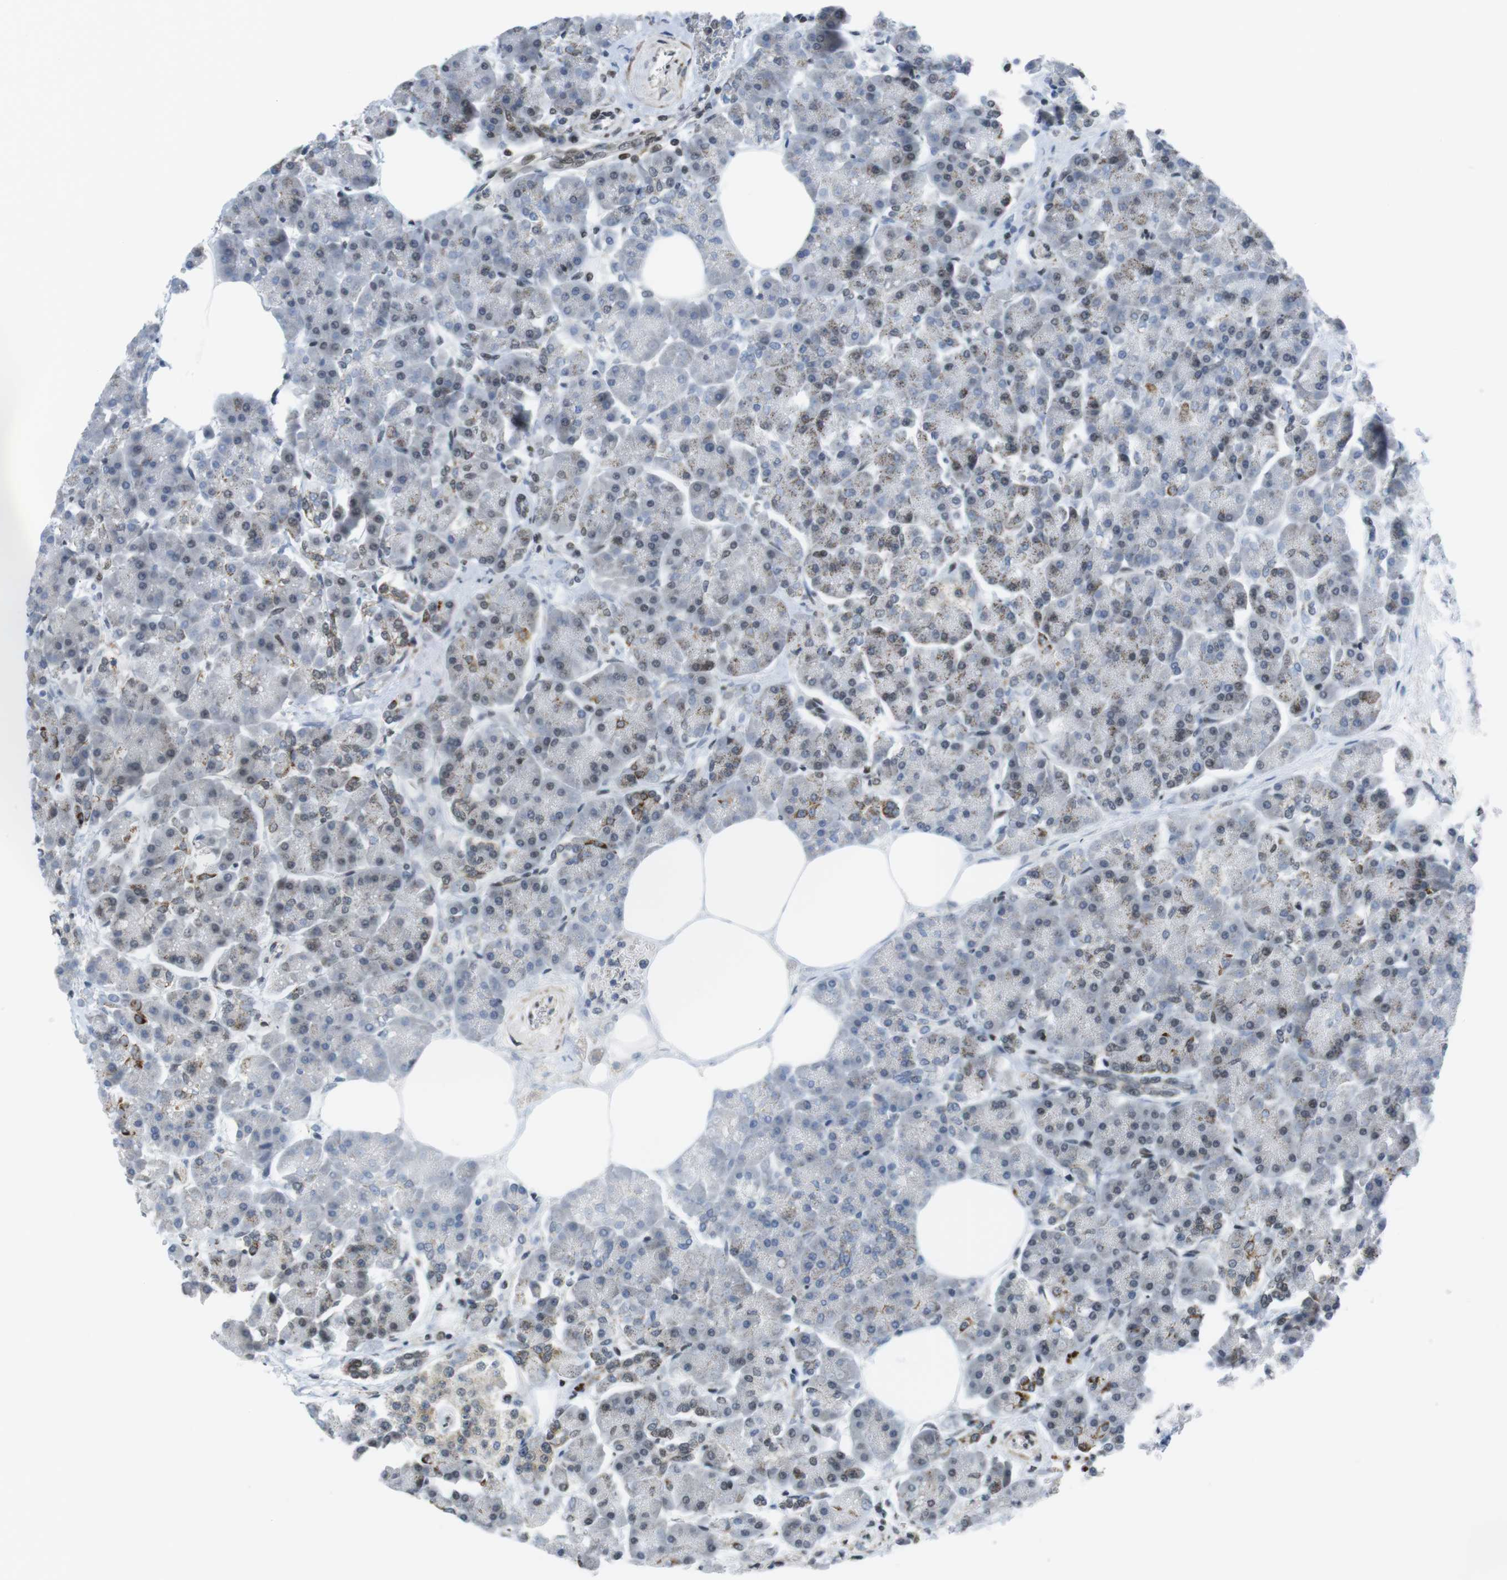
{"staining": {"intensity": "moderate", "quantity": "<25%", "location": "cytoplasmic/membranous,nuclear"}, "tissue": "pancreas", "cell_type": "Exocrine glandular cells", "image_type": "normal", "snomed": [{"axis": "morphology", "description": "Normal tissue, NOS"}, {"axis": "topography", "description": "Pancreas"}], "caption": "The immunohistochemical stain highlights moderate cytoplasmic/membranous,nuclear positivity in exocrine glandular cells of benign pancreas. Nuclei are stained in blue.", "gene": "BRD4", "patient": {"sex": "female", "age": 70}}